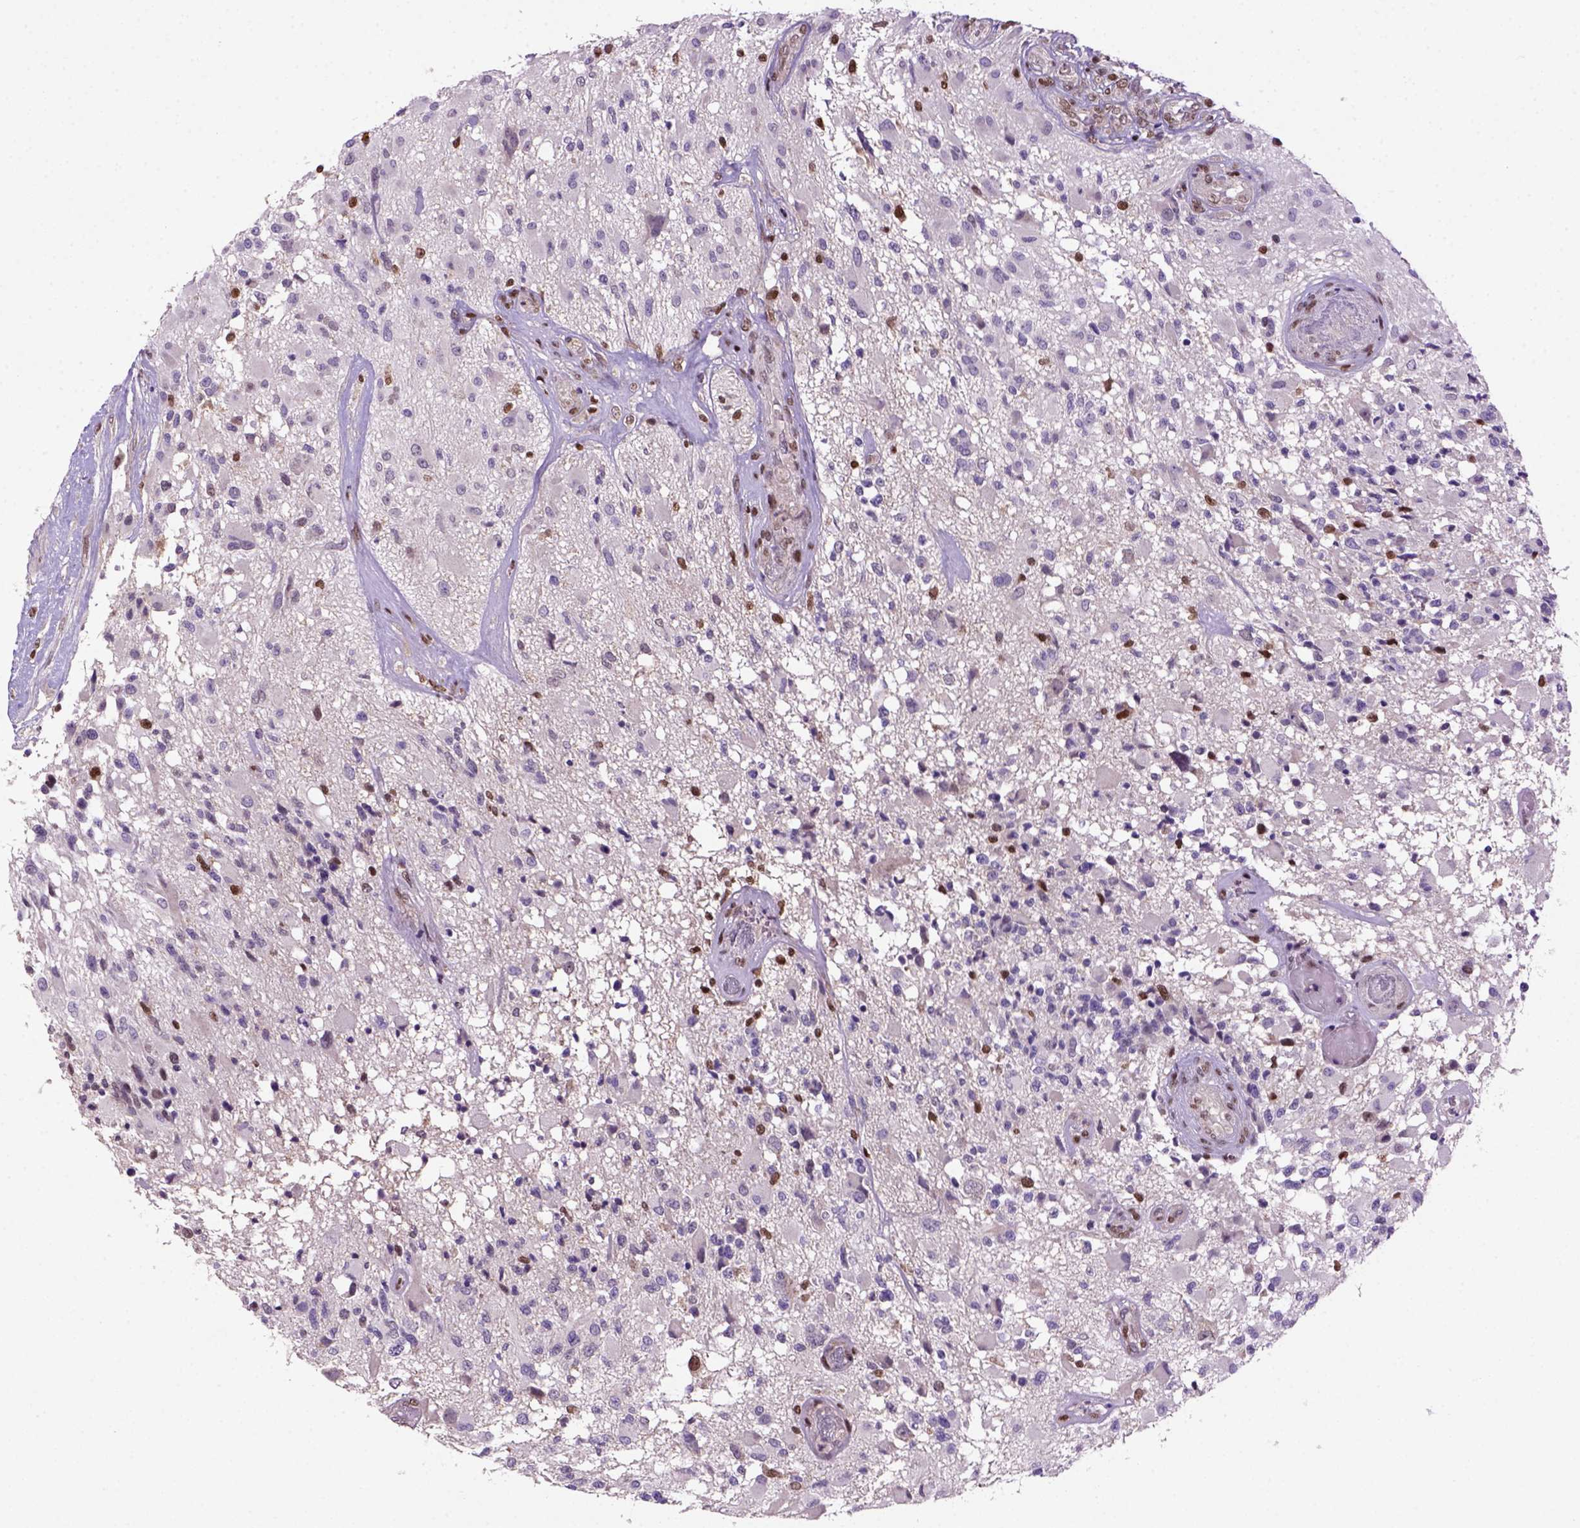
{"staining": {"intensity": "moderate", "quantity": "<25%", "location": "nuclear"}, "tissue": "glioma", "cell_type": "Tumor cells", "image_type": "cancer", "snomed": [{"axis": "morphology", "description": "Glioma, malignant, High grade"}, {"axis": "topography", "description": "Brain"}], "caption": "Moderate nuclear expression is identified in approximately <25% of tumor cells in high-grade glioma (malignant).", "gene": "MGMT", "patient": {"sex": "female", "age": 63}}